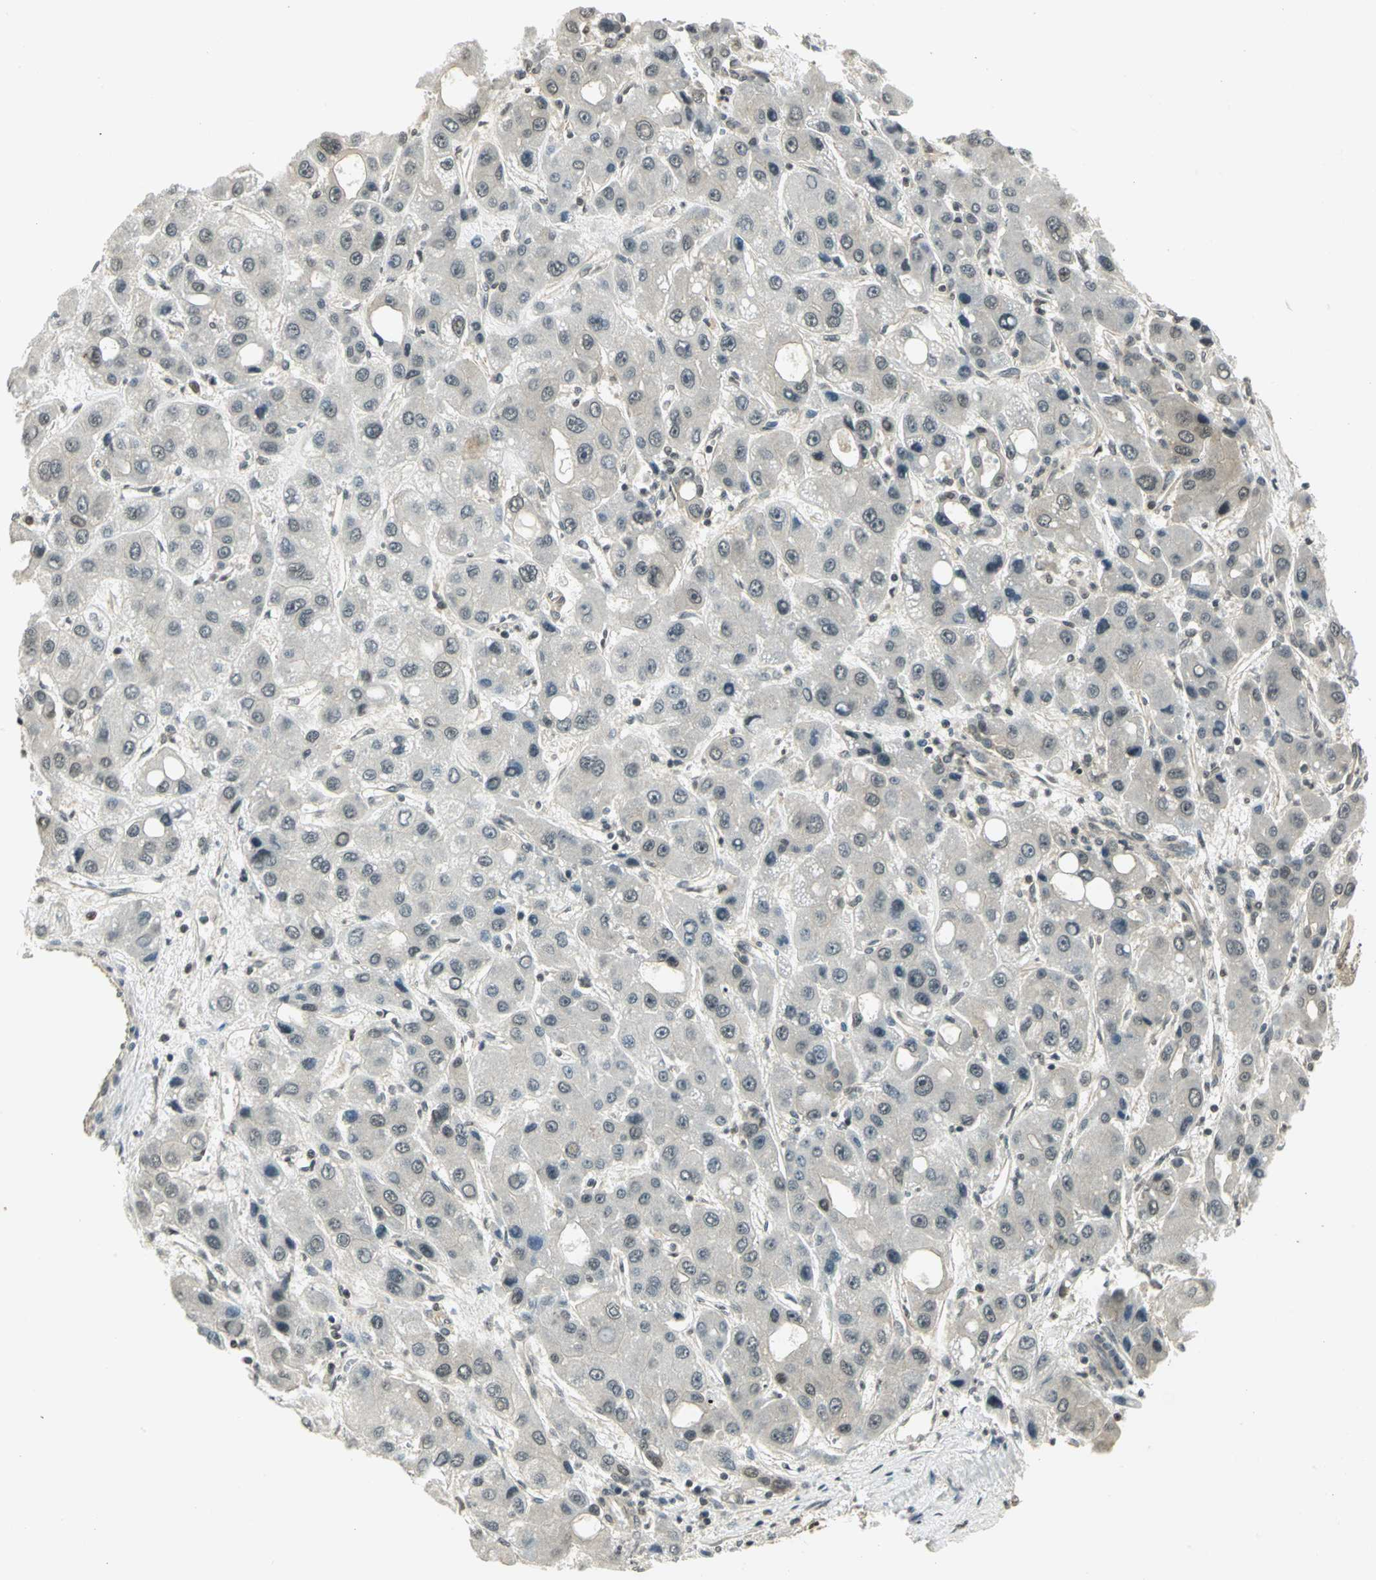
{"staining": {"intensity": "negative", "quantity": "none", "location": "none"}, "tissue": "liver cancer", "cell_type": "Tumor cells", "image_type": "cancer", "snomed": [{"axis": "morphology", "description": "Carcinoma, Hepatocellular, NOS"}, {"axis": "topography", "description": "Liver"}], "caption": "This is an immunohistochemistry histopathology image of hepatocellular carcinoma (liver). There is no positivity in tumor cells.", "gene": "CDC34", "patient": {"sex": "male", "age": 55}}